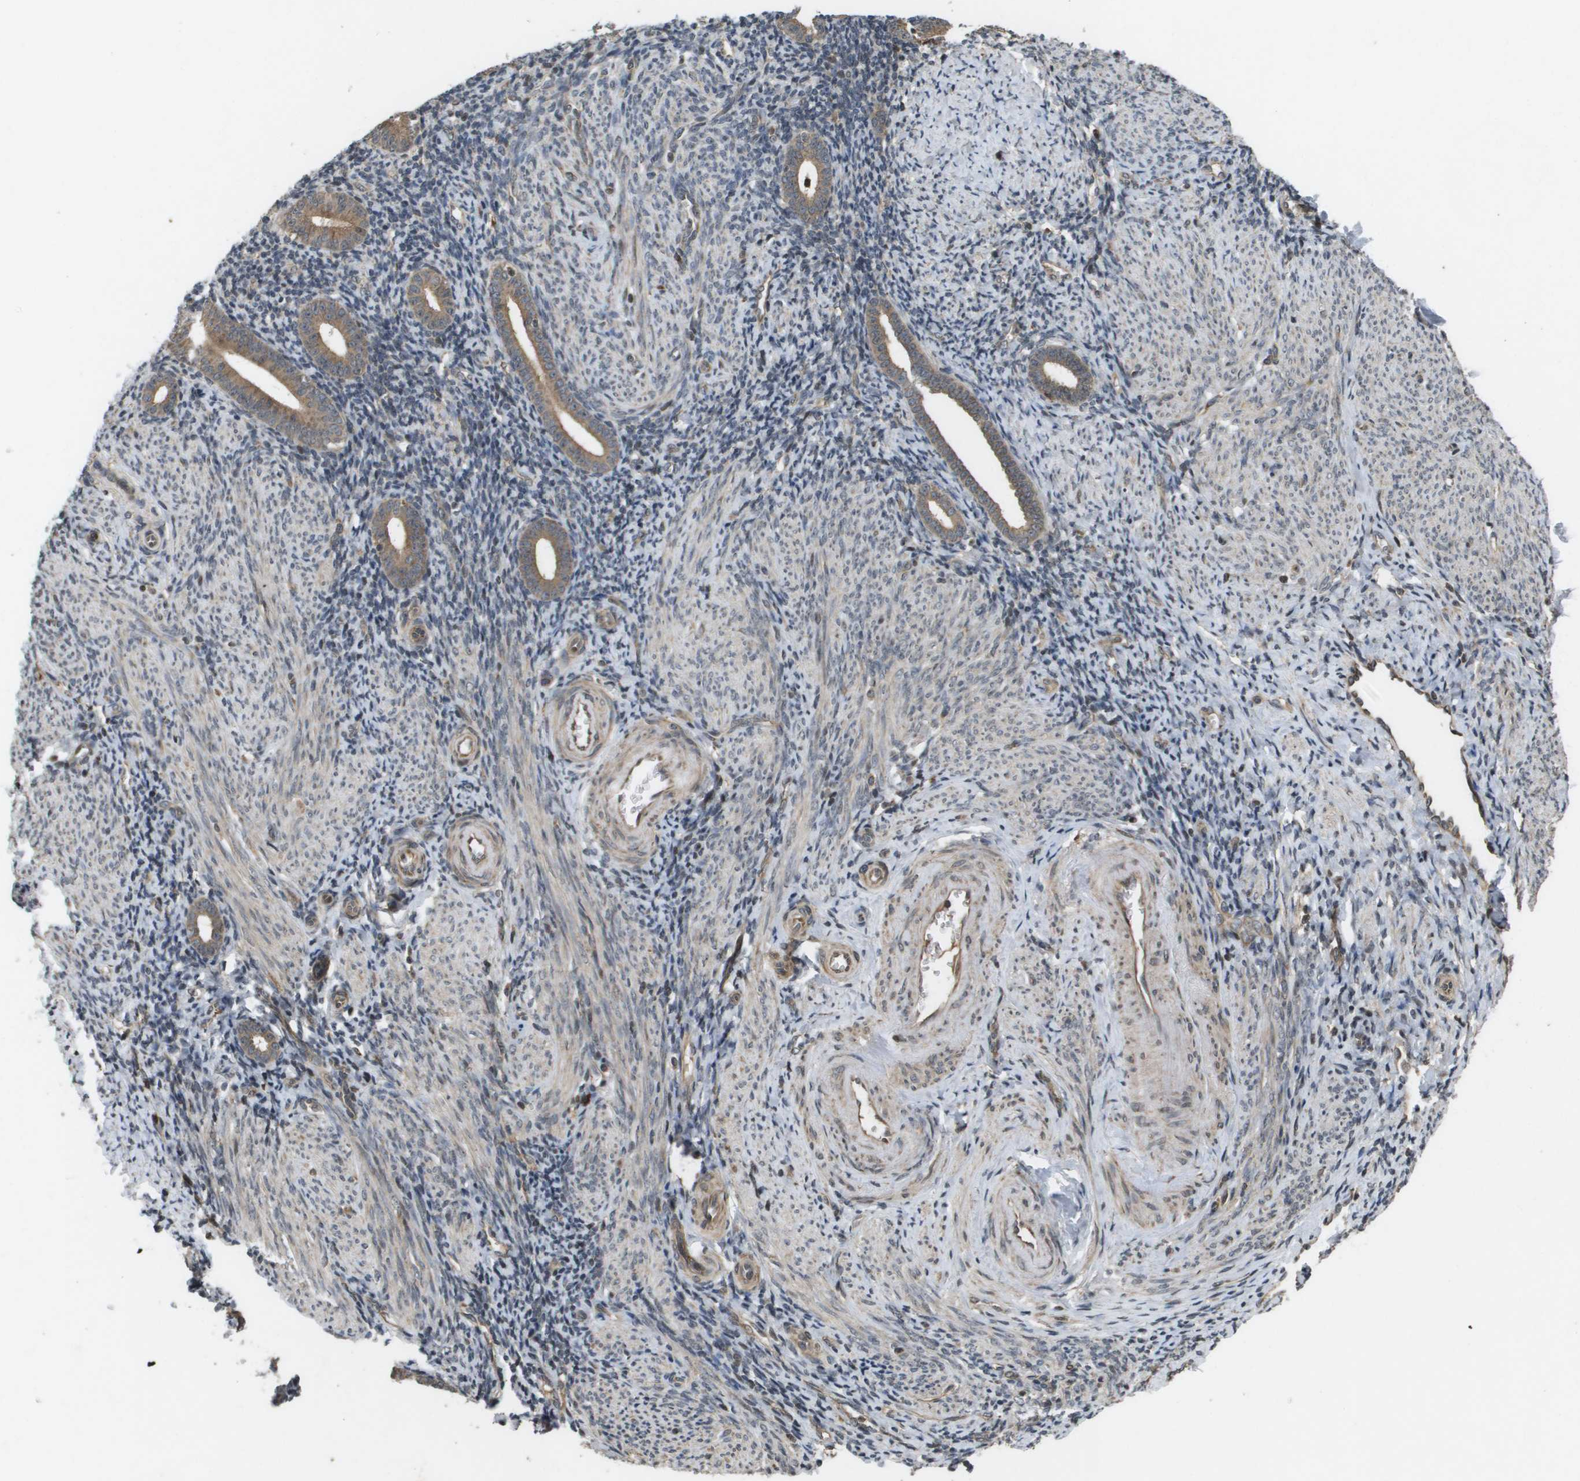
{"staining": {"intensity": "weak", "quantity": "25%-75%", "location": "cytoplasmic/membranous"}, "tissue": "endometrium", "cell_type": "Cells in endometrial stroma", "image_type": "normal", "snomed": [{"axis": "morphology", "description": "Normal tissue, NOS"}, {"axis": "topography", "description": "Endometrium"}], "caption": "Protein staining of normal endometrium reveals weak cytoplasmic/membranous positivity in about 25%-75% of cells in endometrial stroma. Nuclei are stained in blue.", "gene": "KIF11", "patient": {"sex": "female", "age": 50}}